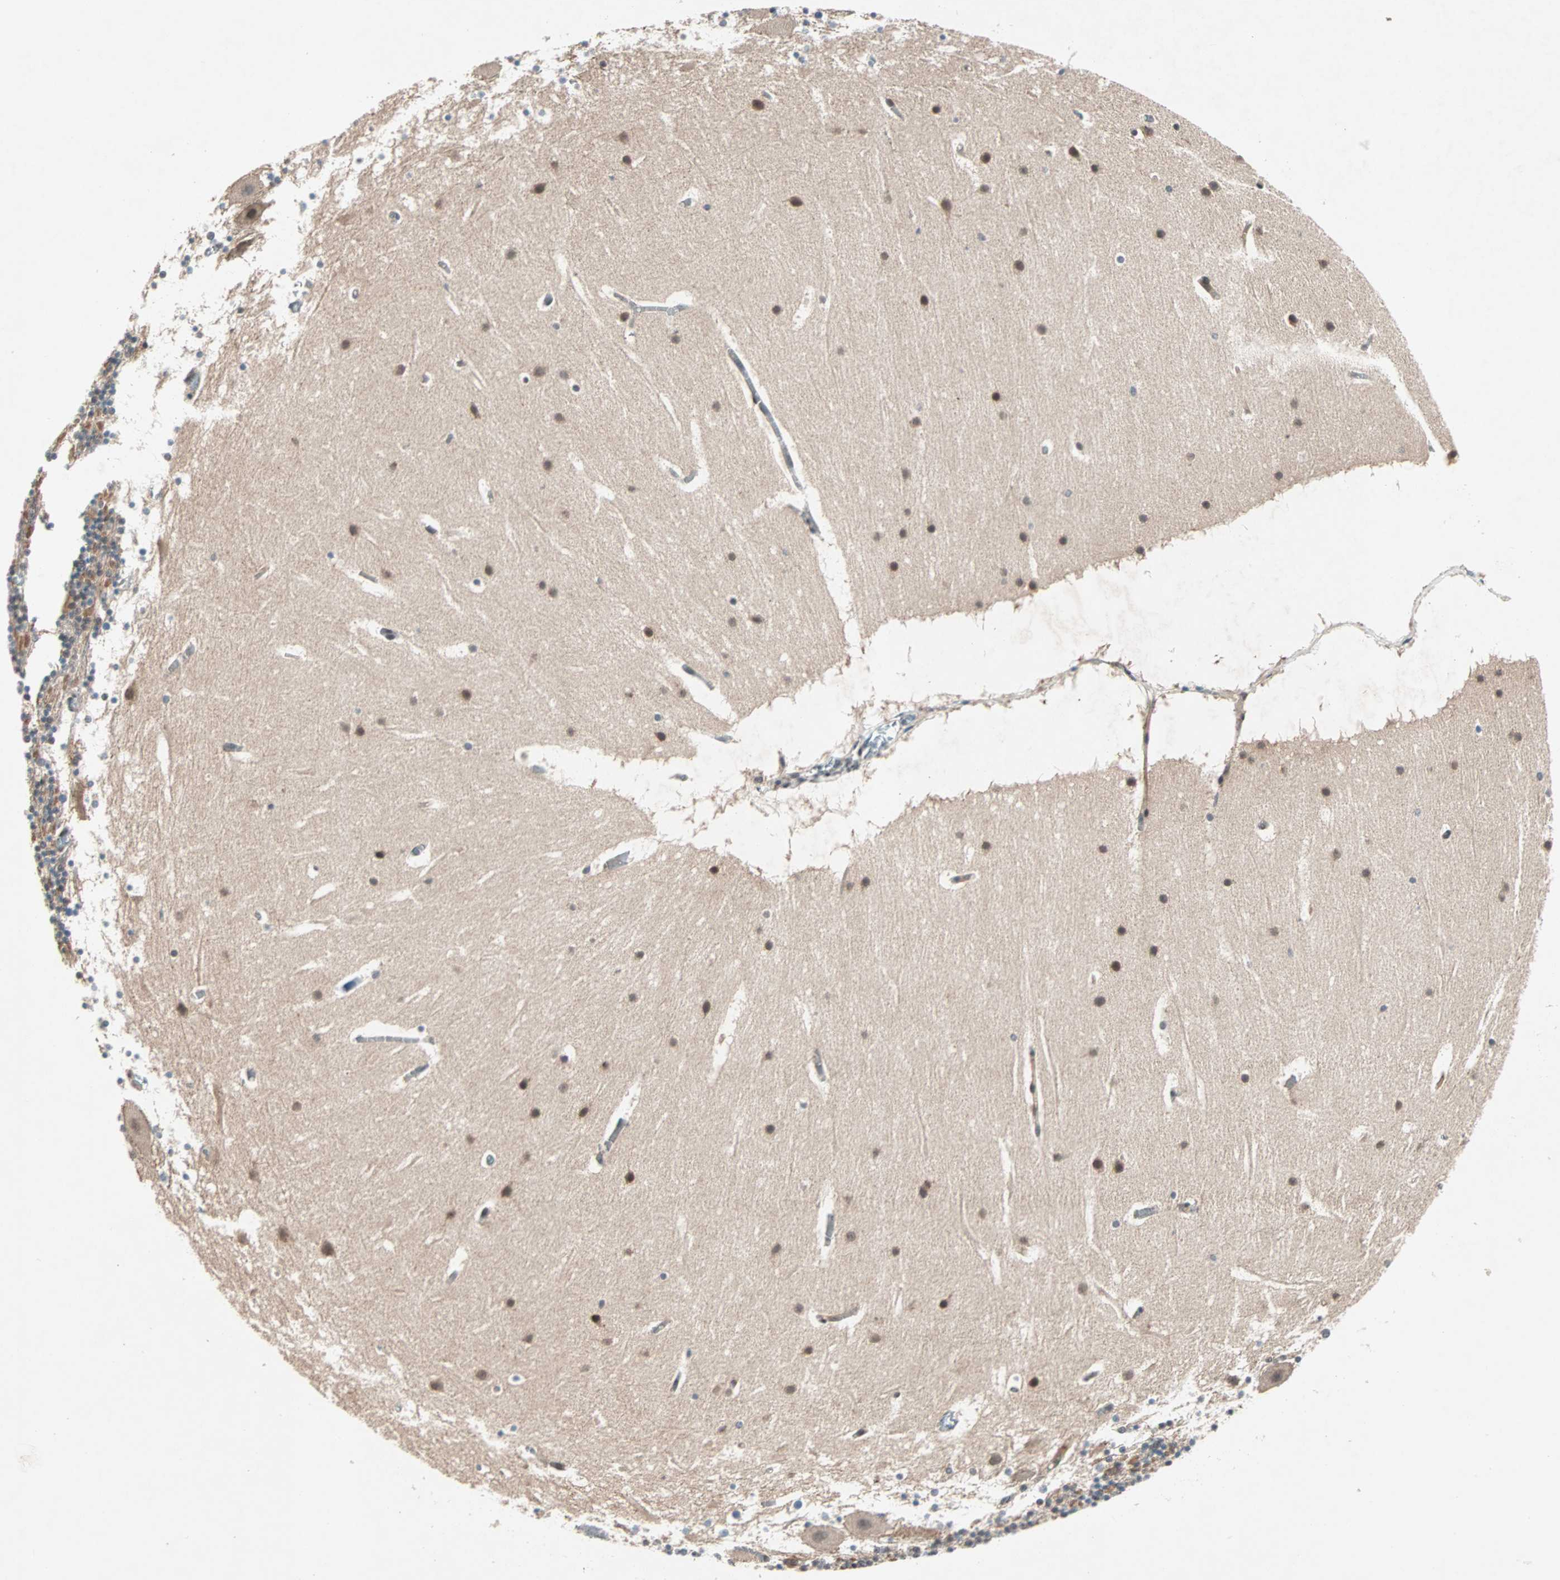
{"staining": {"intensity": "moderate", "quantity": "25%-75%", "location": "cytoplasmic/membranous"}, "tissue": "cerebellum", "cell_type": "Cells in granular layer", "image_type": "normal", "snomed": [{"axis": "morphology", "description": "Normal tissue, NOS"}, {"axis": "topography", "description": "Cerebellum"}], "caption": "Cerebellum stained for a protein (brown) shows moderate cytoplasmic/membranous positive positivity in about 25%-75% of cells in granular layer.", "gene": "PGBD1", "patient": {"sex": "male", "age": 45}}